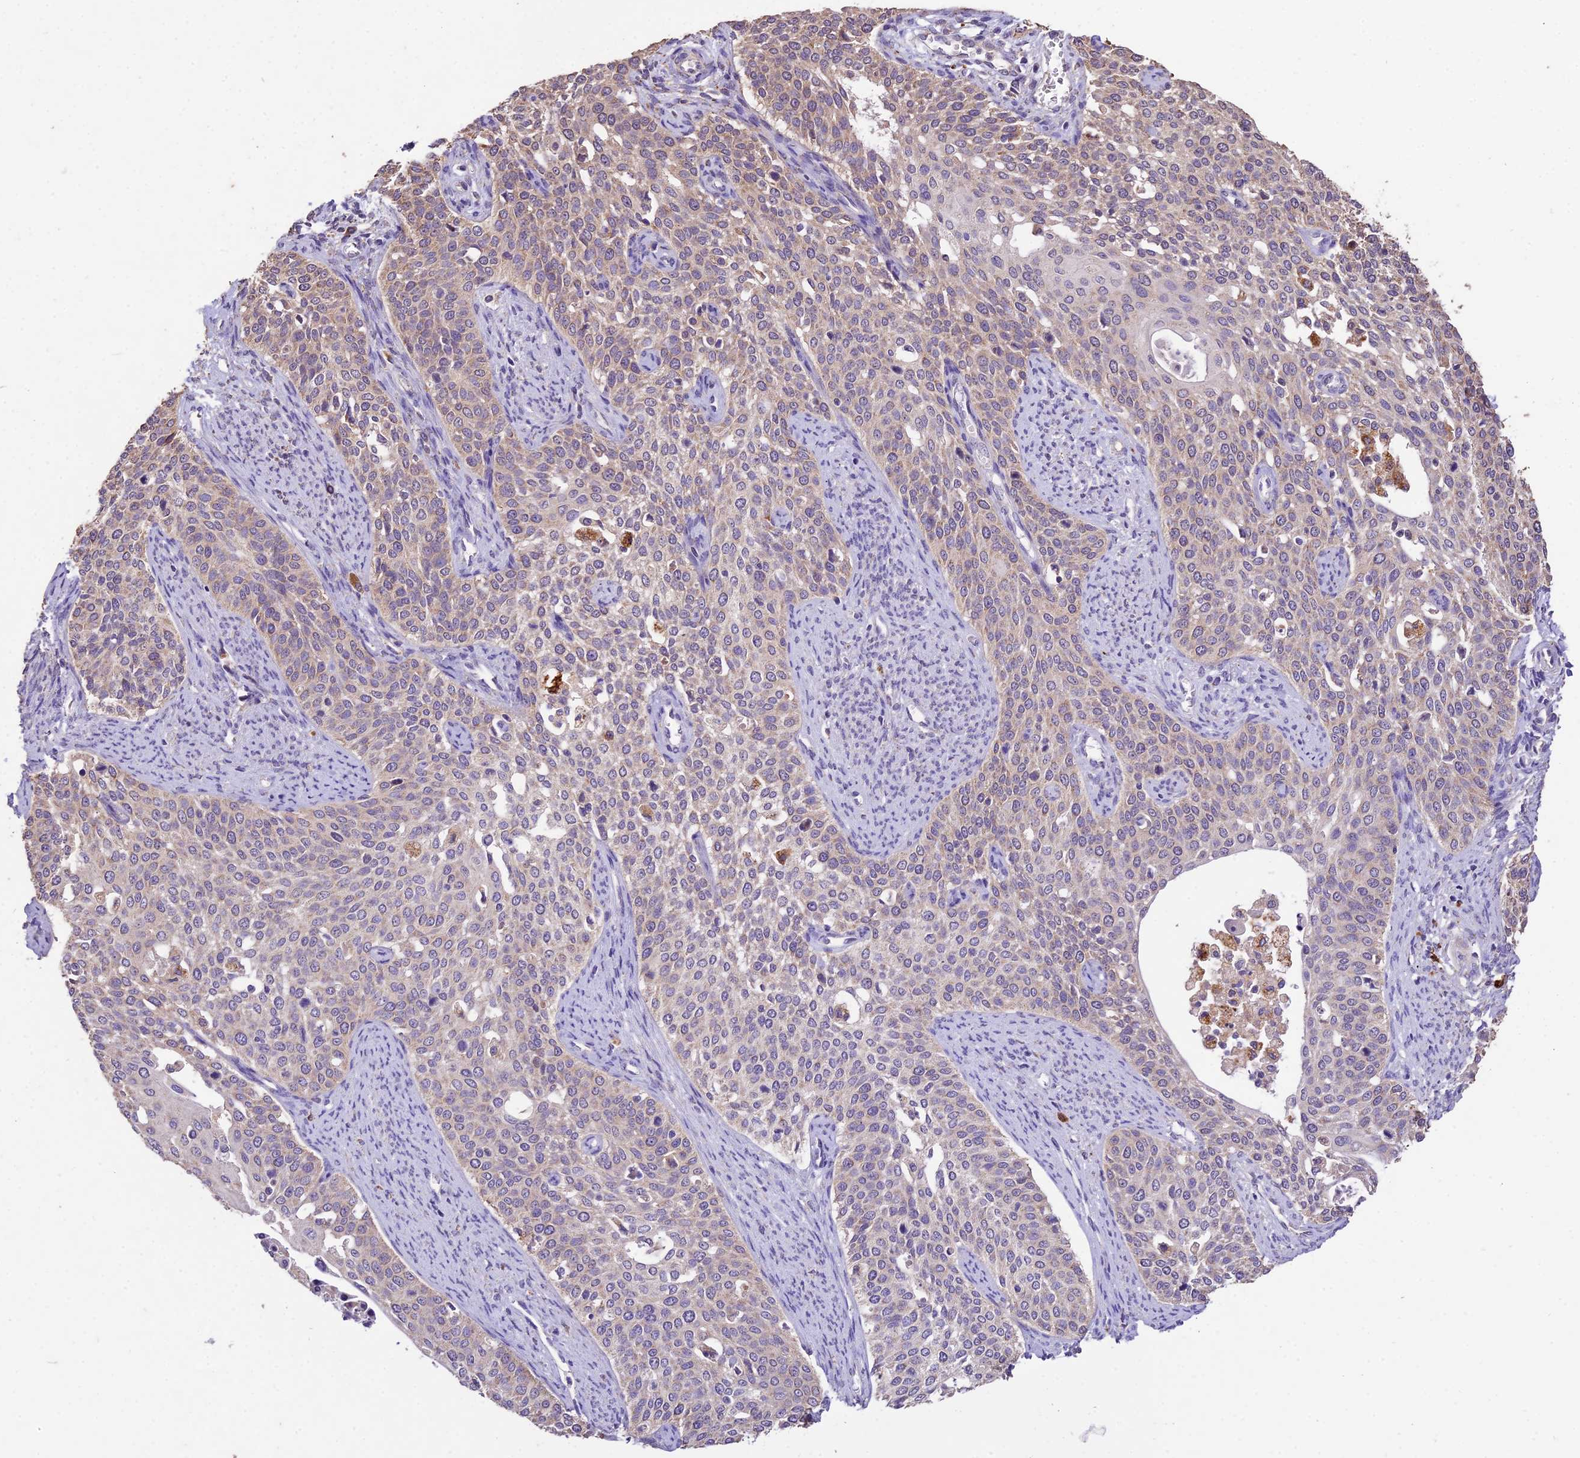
{"staining": {"intensity": "weak", "quantity": "25%-75%", "location": "cytoplasmic/membranous"}, "tissue": "cervical cancer", "cell_type": "Tumor cells", "image_type": "cancer", "snomed": [{"axis": "morphology", "description": "Squamous cell carcinoma, NOS"}, {"axis": "topography", "description": "Cervix"}], "caption": "Immunohistochemical staining of human cervical cancer (squamous cell carcinoma) shows low levels of weak cytoplasmic/membranous protein staining in approximately 25%-75% of tumor cells.", "gene": "SDHD", "patient": {"sex": "female", "age": 44}}